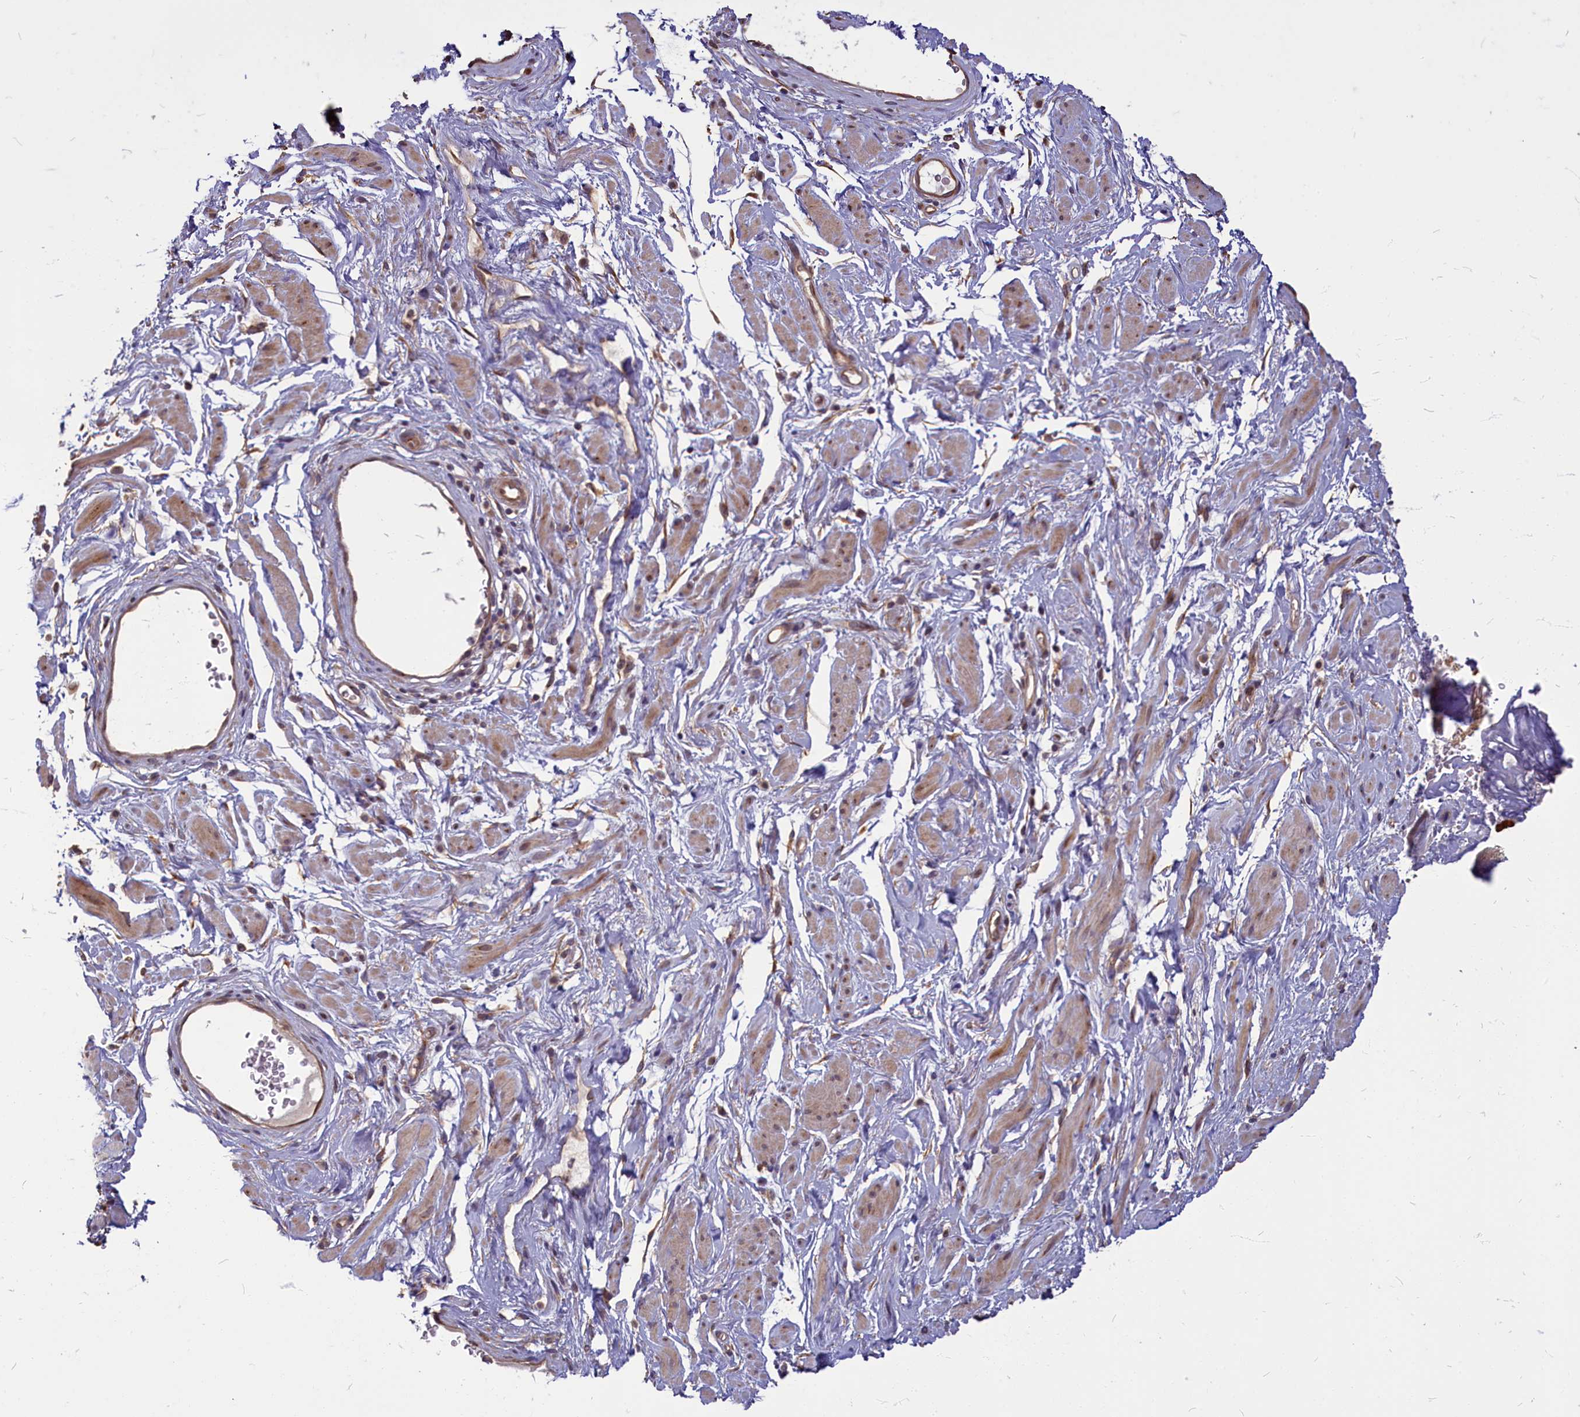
{"staining": {"intensity": "negative", "quantity": "none", "location": "none"}, "tissue": "adipose tissue", "cell_type": "Adipocytes", "image_type": "normal", "snomed": [{"axis": "morphology", "description": "Normal tissue, NOS"}, {"axis": "morphology", "description": "Adenocarcinoma, NOS"}, {"axis": "topography", "description": "Rectum"}, {"axis": "topography", "description": "Vagina"}, {"axis": "topography", "description": "Peripheral nerve tissue"}], "caption": "This is an immunohistochemistry photomicrograph of unremarkable human adipose tissue. There is no expression in adipocytes.", "gene": "ENSG00000274944", "patient": {"sex": "female", "age": 71}}